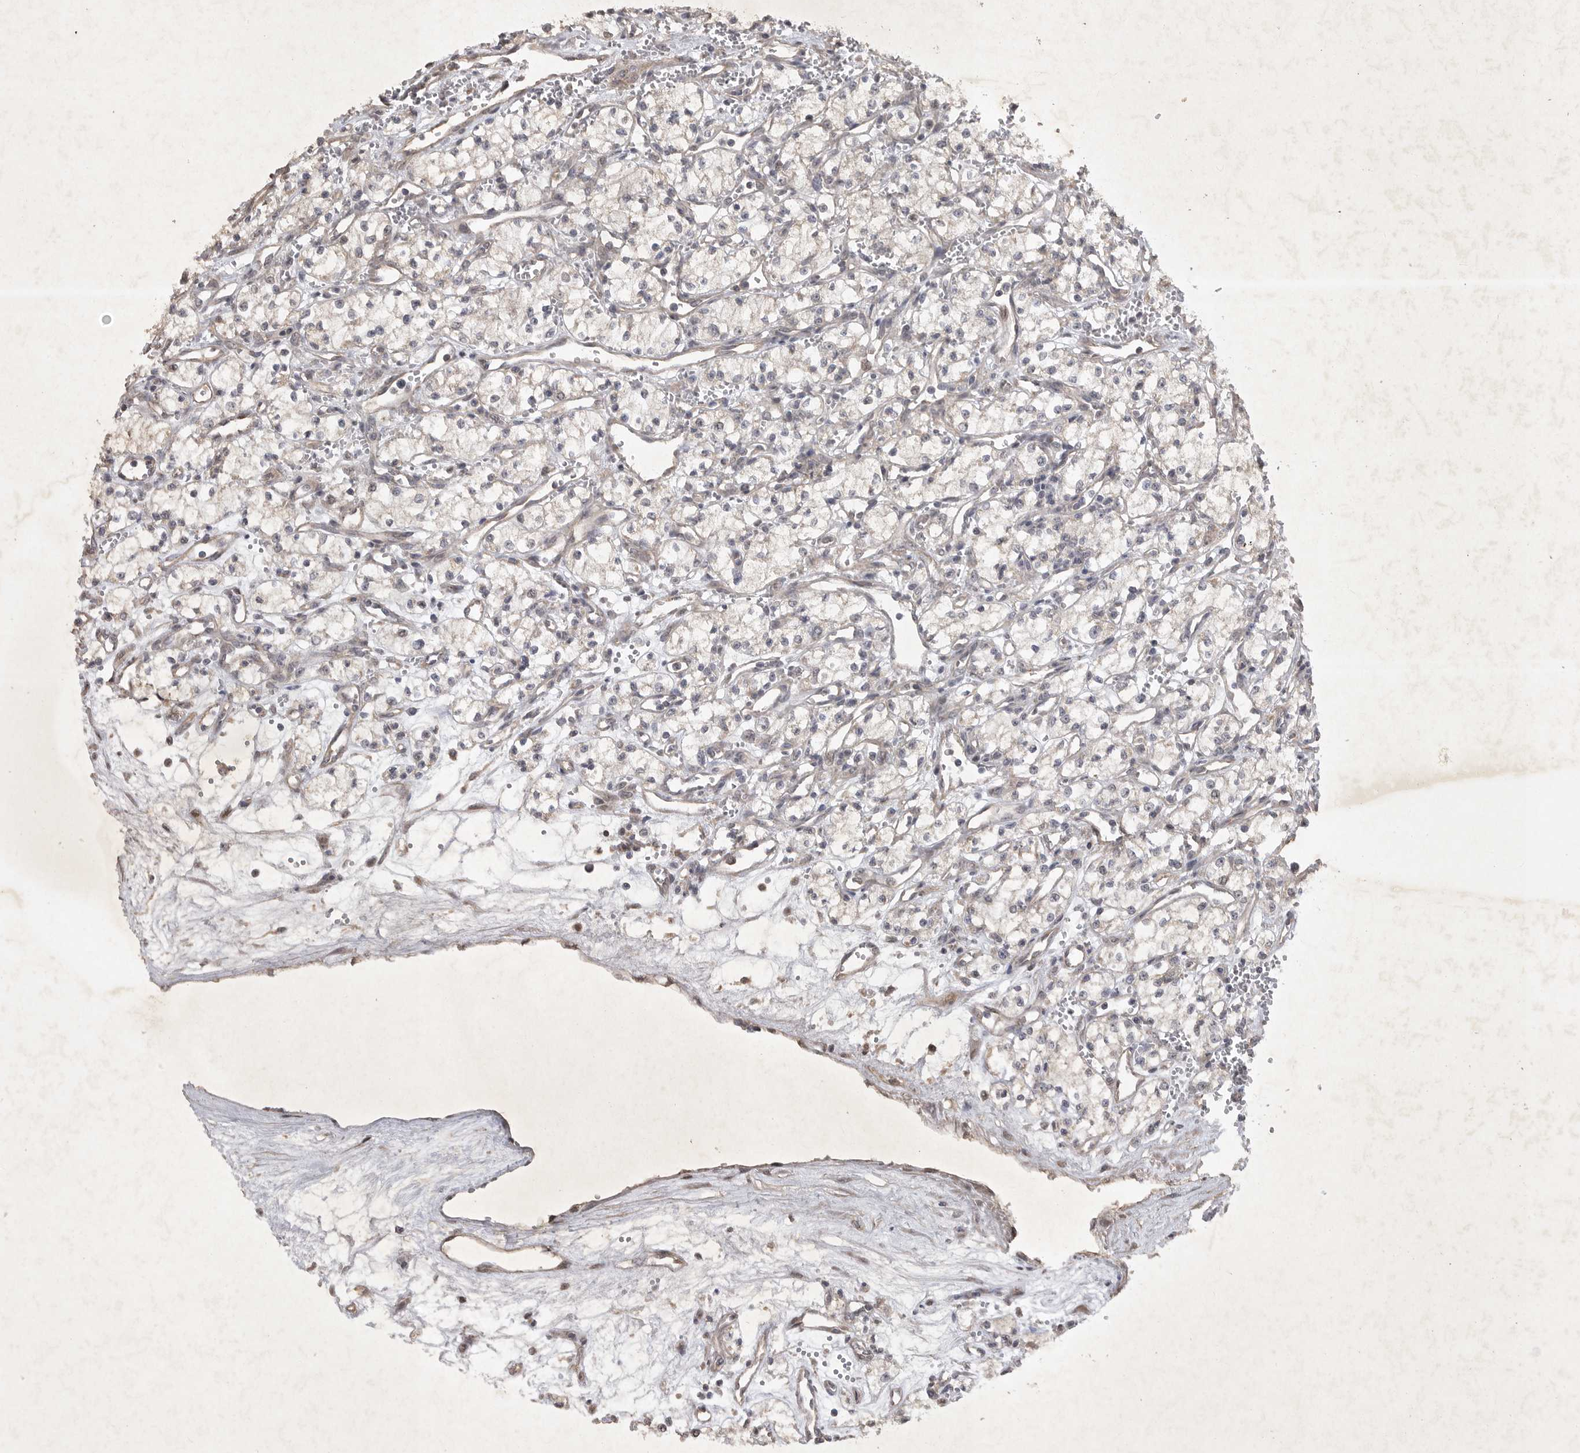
{"staining": {"intensity": "negative", "quantity": "none", "location": "none"}, "tissue": "renal cancer", "cell_type": "Tumor cells", "image_type": "cancer", "snomed": [{"axis": "morphology", "description": "Adenocarcinoma, NOS"}, {"axis": "topography", "description": "Kidney"}], "caption": "Immunohistochemistry (IHC) histopathology image of human renal cancer stained for a protein (brown), which demonstrates no positivity in tumor cells. (DAB IHC visualized using brightfield microscopy, high magnification).", "gene": "EDEM3", "patient": {"sex": "male", "age": 59}}